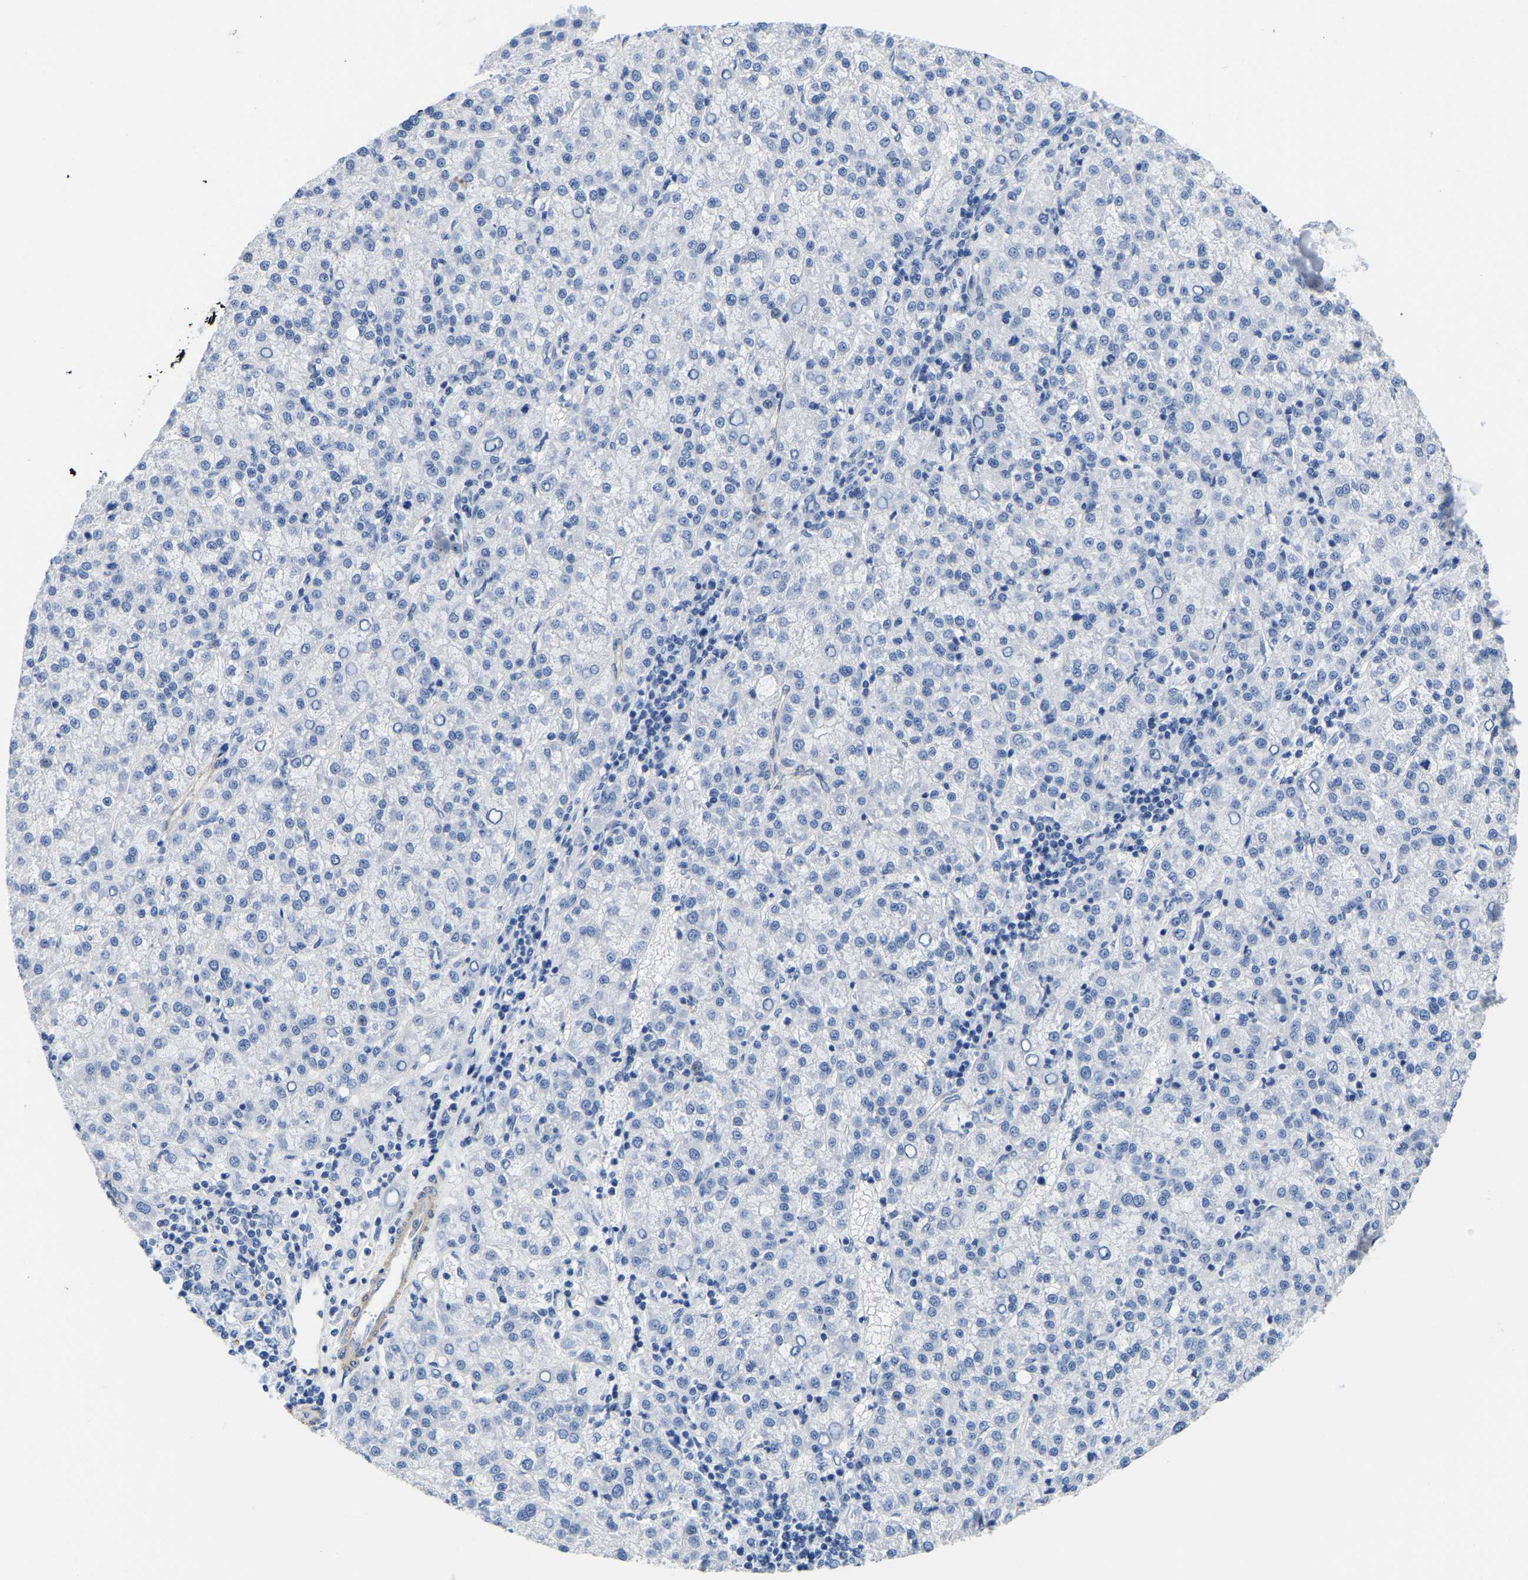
{"staining": {"intensity": "negative", "quantity": "none", "location": "none"}, "tissue": "liver cancer", "cell_type": "Tumor cells", "image_type": "cancer", "snomed": [{"axis": "morphology", "description": "Carcinoma, Hepatocellular, NOS"}, {"axis": "topography", "description": "Liver"}], "caption": "An image of hepatocellular carcinoma (liver) stained for a protein demonstrates no brown staining in tumor cells.", "gene": "UPK3A", "patient": {"sex": "female", "age": 58}}